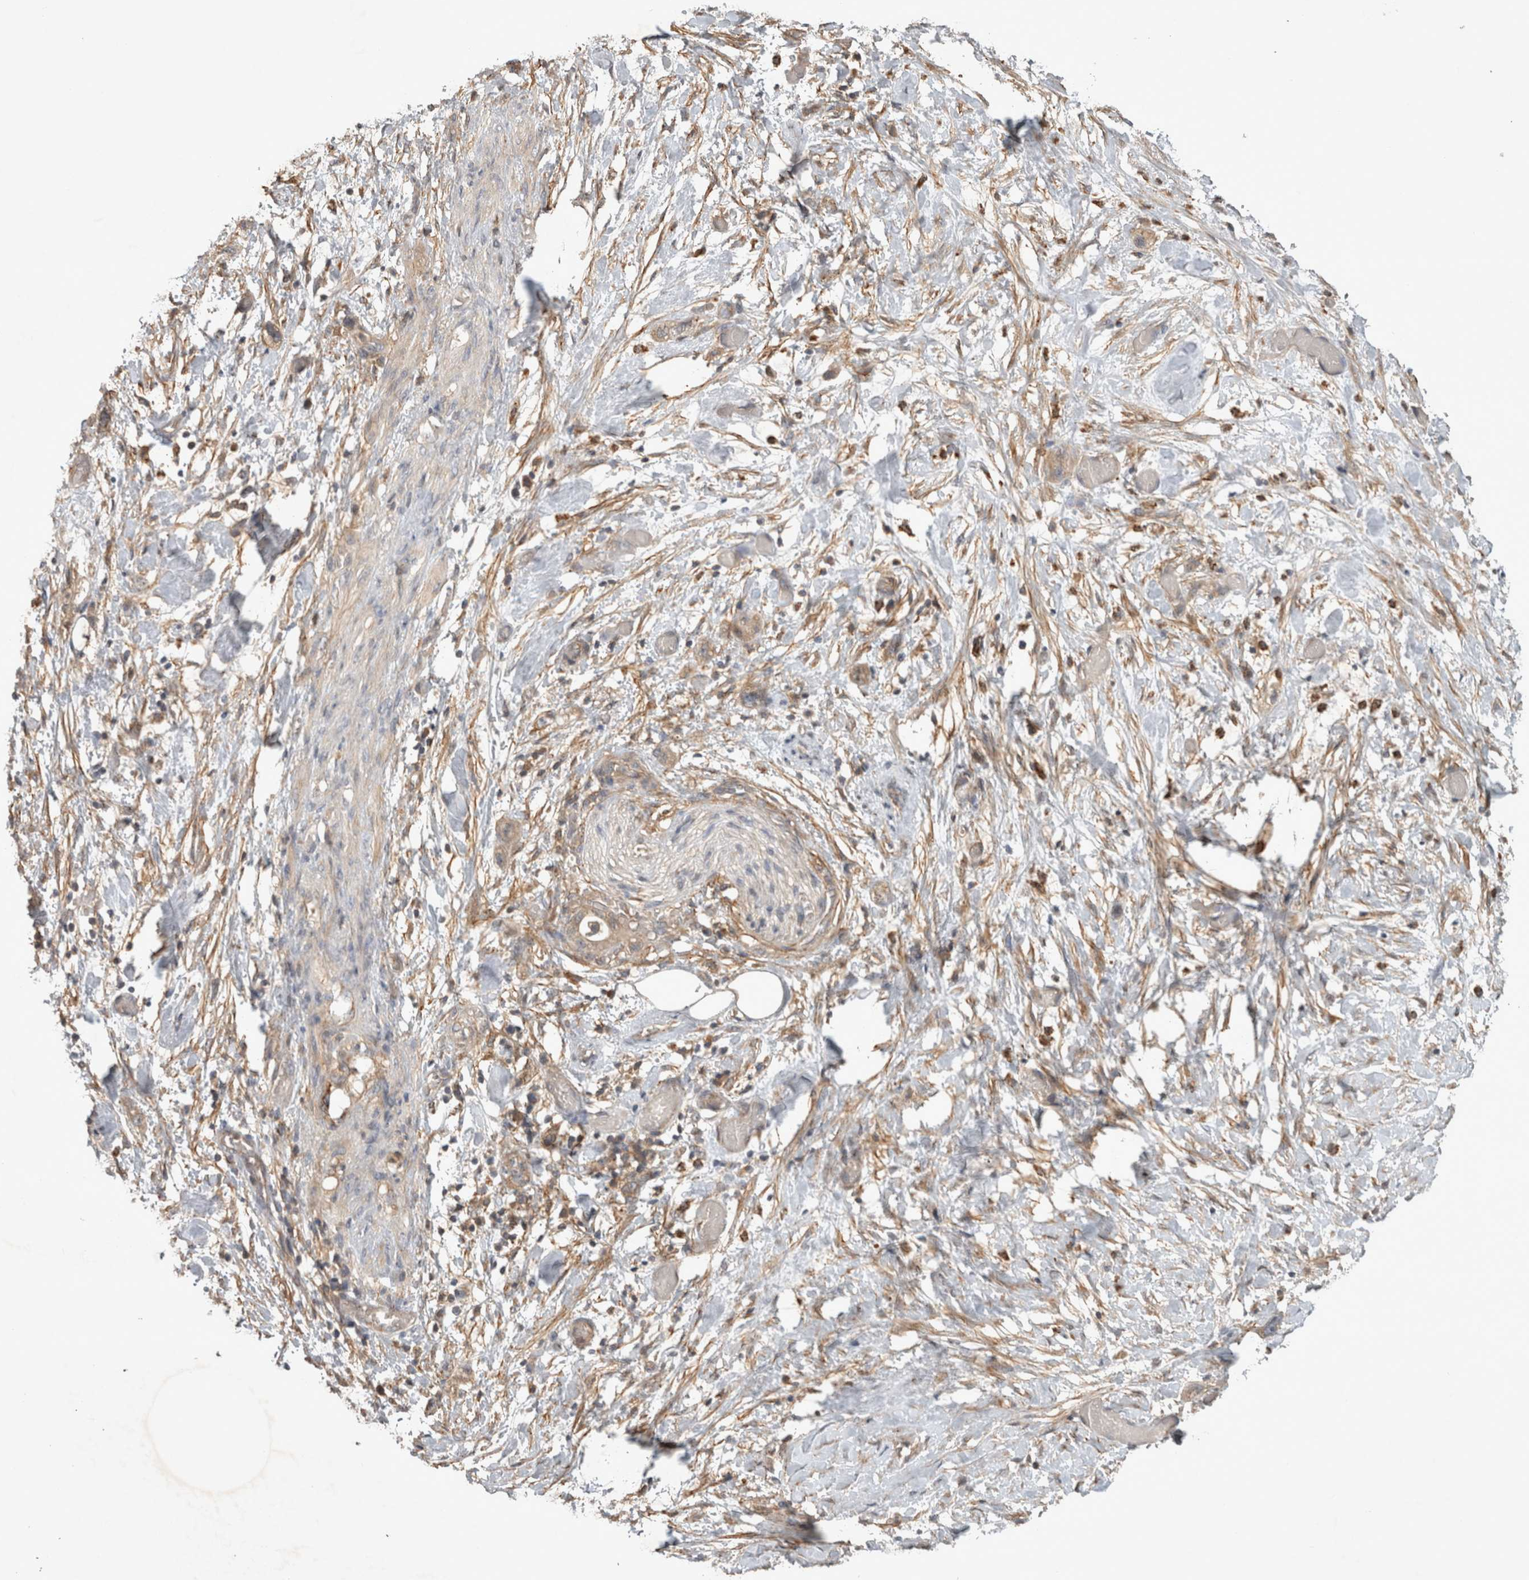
{"staining": {"intensity": "weak", "quantity": "25%-75%", "location": "cytoplasmic/membranous"}, "tissue": "stomach cancer", "cell_type": "Tumor cells", "image_type": "cancer", "snomed": [{"axis": "morphology", "description": "Adenocarcinoma, NOS"}, {"axis": "topography", "description": "Stomach"}, {"axis": "topography", "description": "Stomach, lower"}], "caption": "Weak cytoplasmic/membranous protein expression is seen in about 25%-75% of tumor cells in stomach adenocarcinoma. (brown staining indicates protein expression, while blue staining denotes nuclei).", "gene": "TRMT61B", "patient": {"sex": "female", "age": 48}}